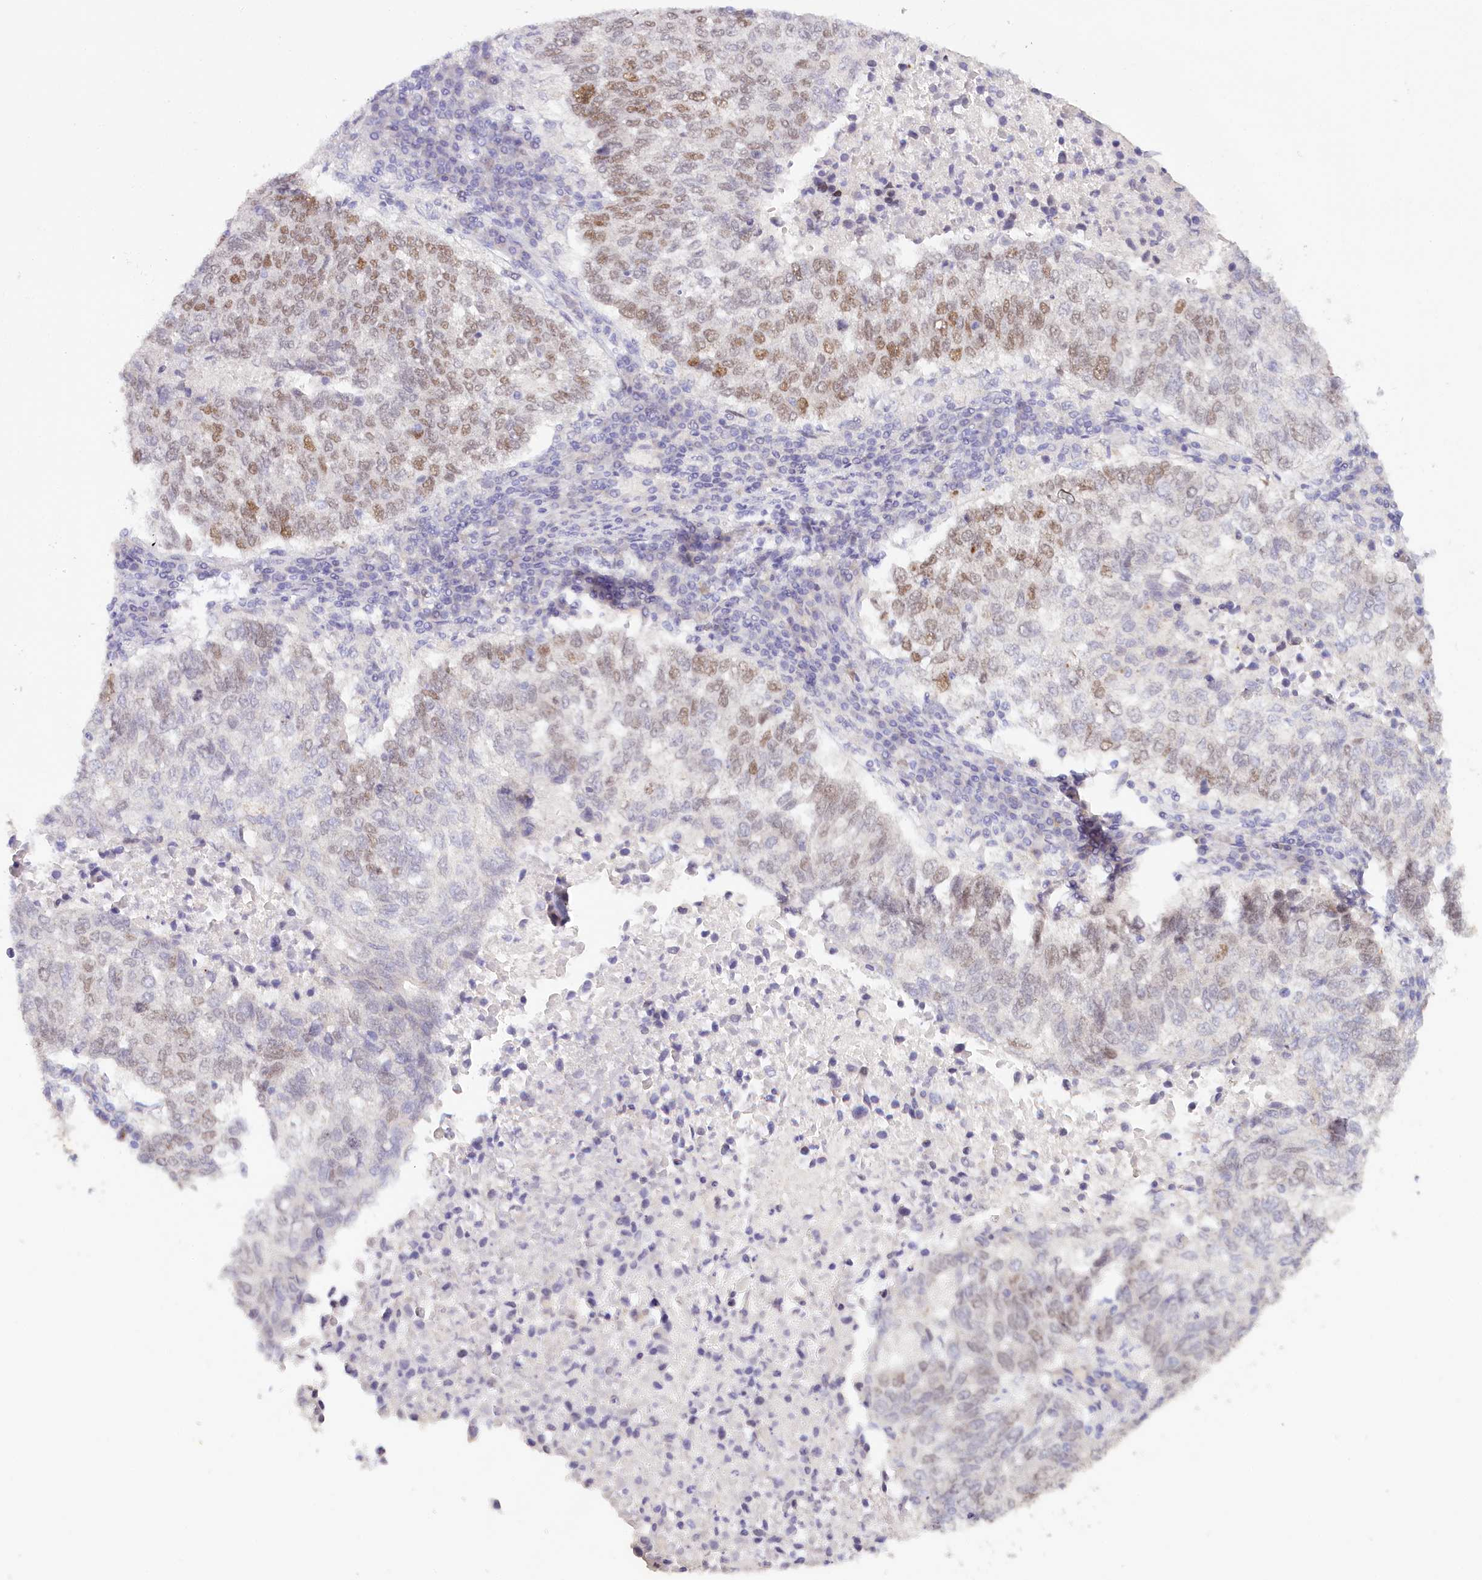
{"staining": {"intensity": "moderate", "quantity": "25%-75%", "location": "nuclear"}, "tissue": "lung cancer", "cell_type": "Tumor cells", "image_type": "cancer", "snomed": [{"axis": "morphology", "description": "Squamous cell carcinoma, NOS"}, {"axis": "topography", "description": "Lung"}], "caption": "This image reveals IHC staining of lung cancer, with medium moderate nuclear staining in about 25%-75% of tumor cells.", "gene": "TP53", "patient": {"sex": "male", "age": 73}}